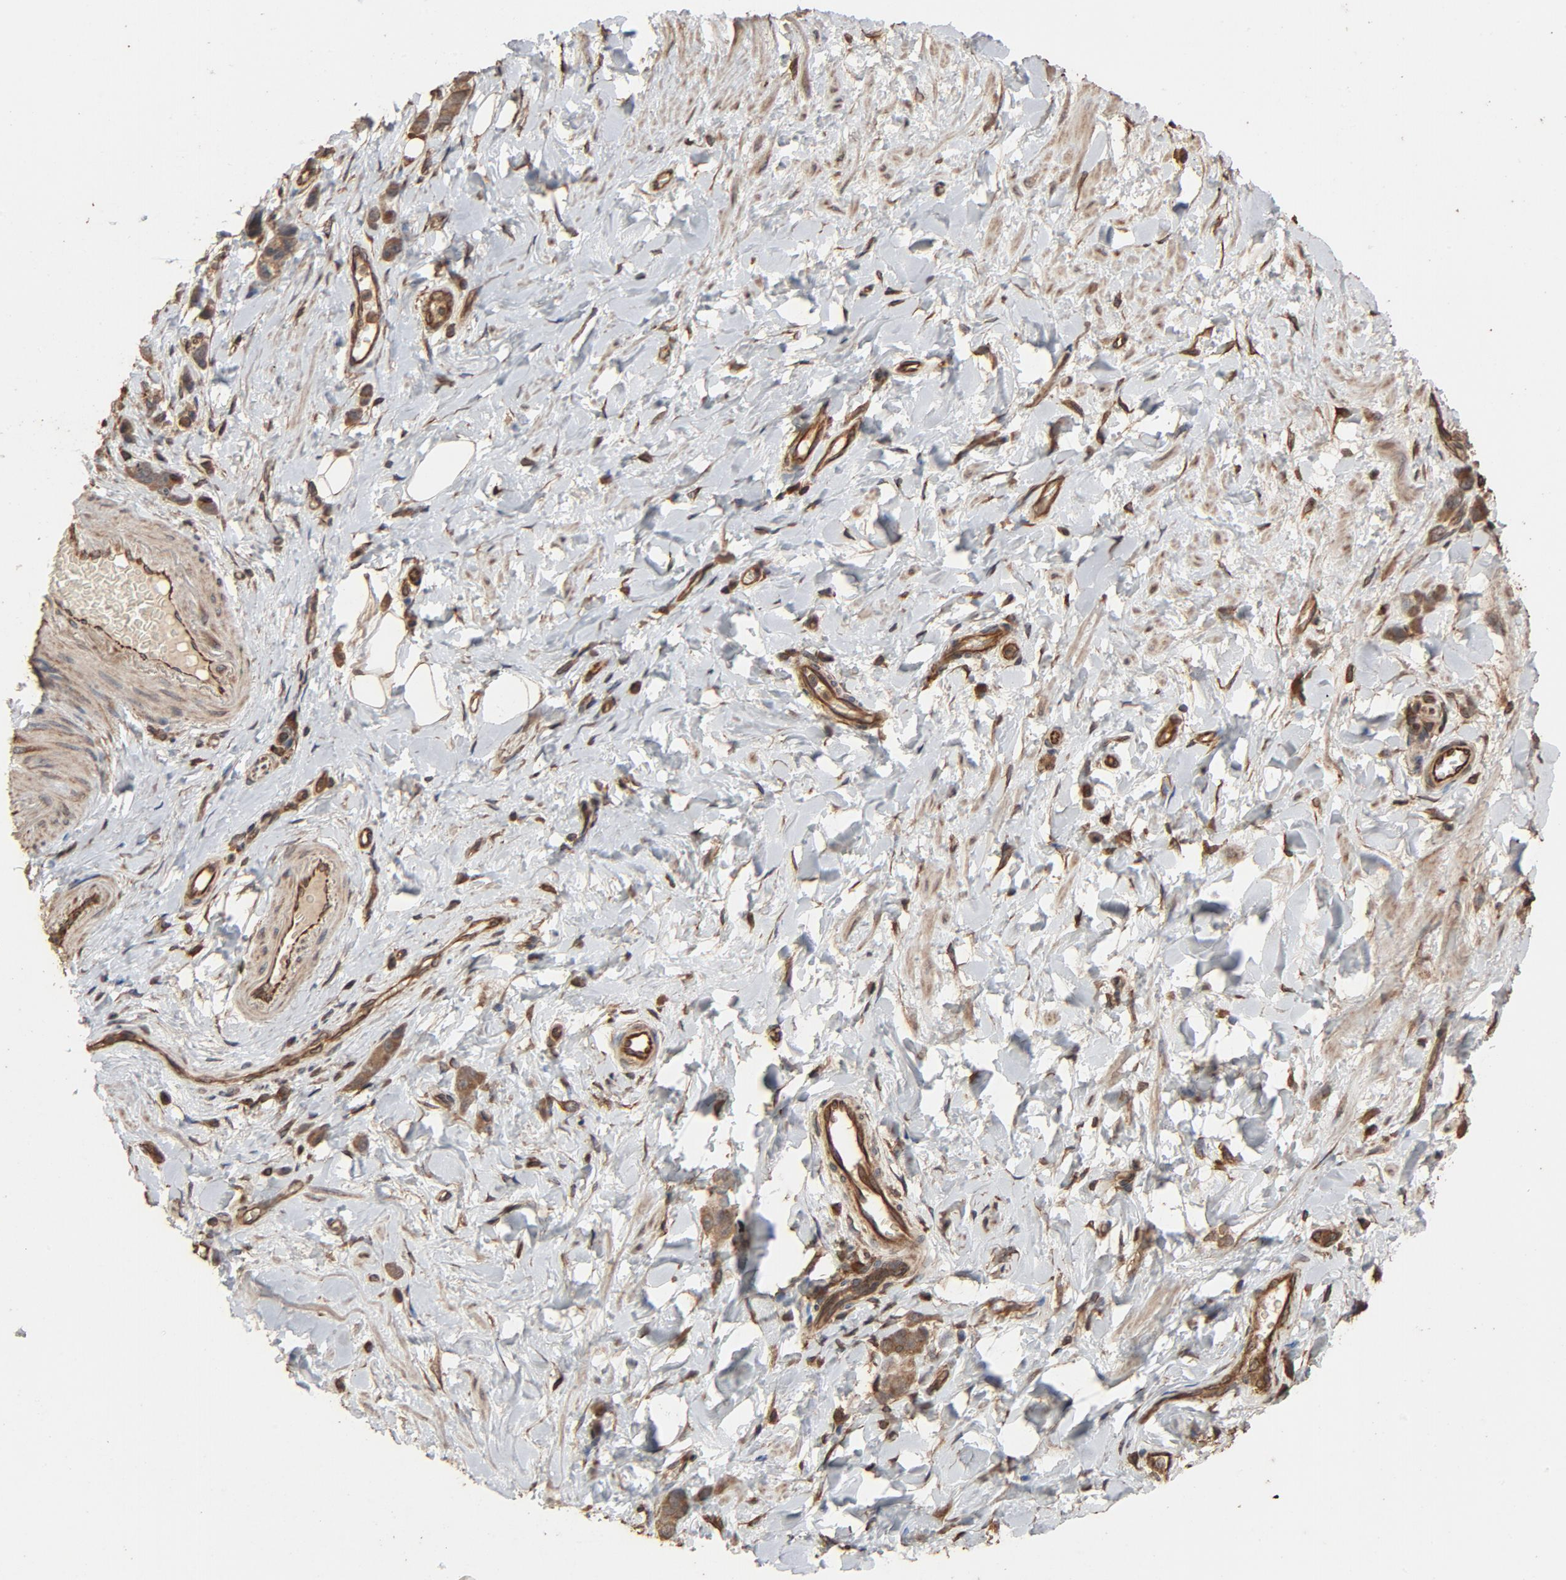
{"staining": {"intensity": "moderate", "quantity": ">75%", "location": "cytoplasmic/membranous"}, "tissue": "stomach cancer", "cell_type": "Tumor cells", "image_type": "cancer", "snomed": [{"axis": "morphology", "description": "Adenocarcinoma, NOS"}, {"axis": "topography", "description": "Stomach"}], "caption": "A brown stain shows moderate cytoplasmic/membranous staining of a protein in human stomach cancer (adenocarcinoma) tumor cells.", "gene": "RPS6KA6", "patient": {"sex": "male", "age": 82}}